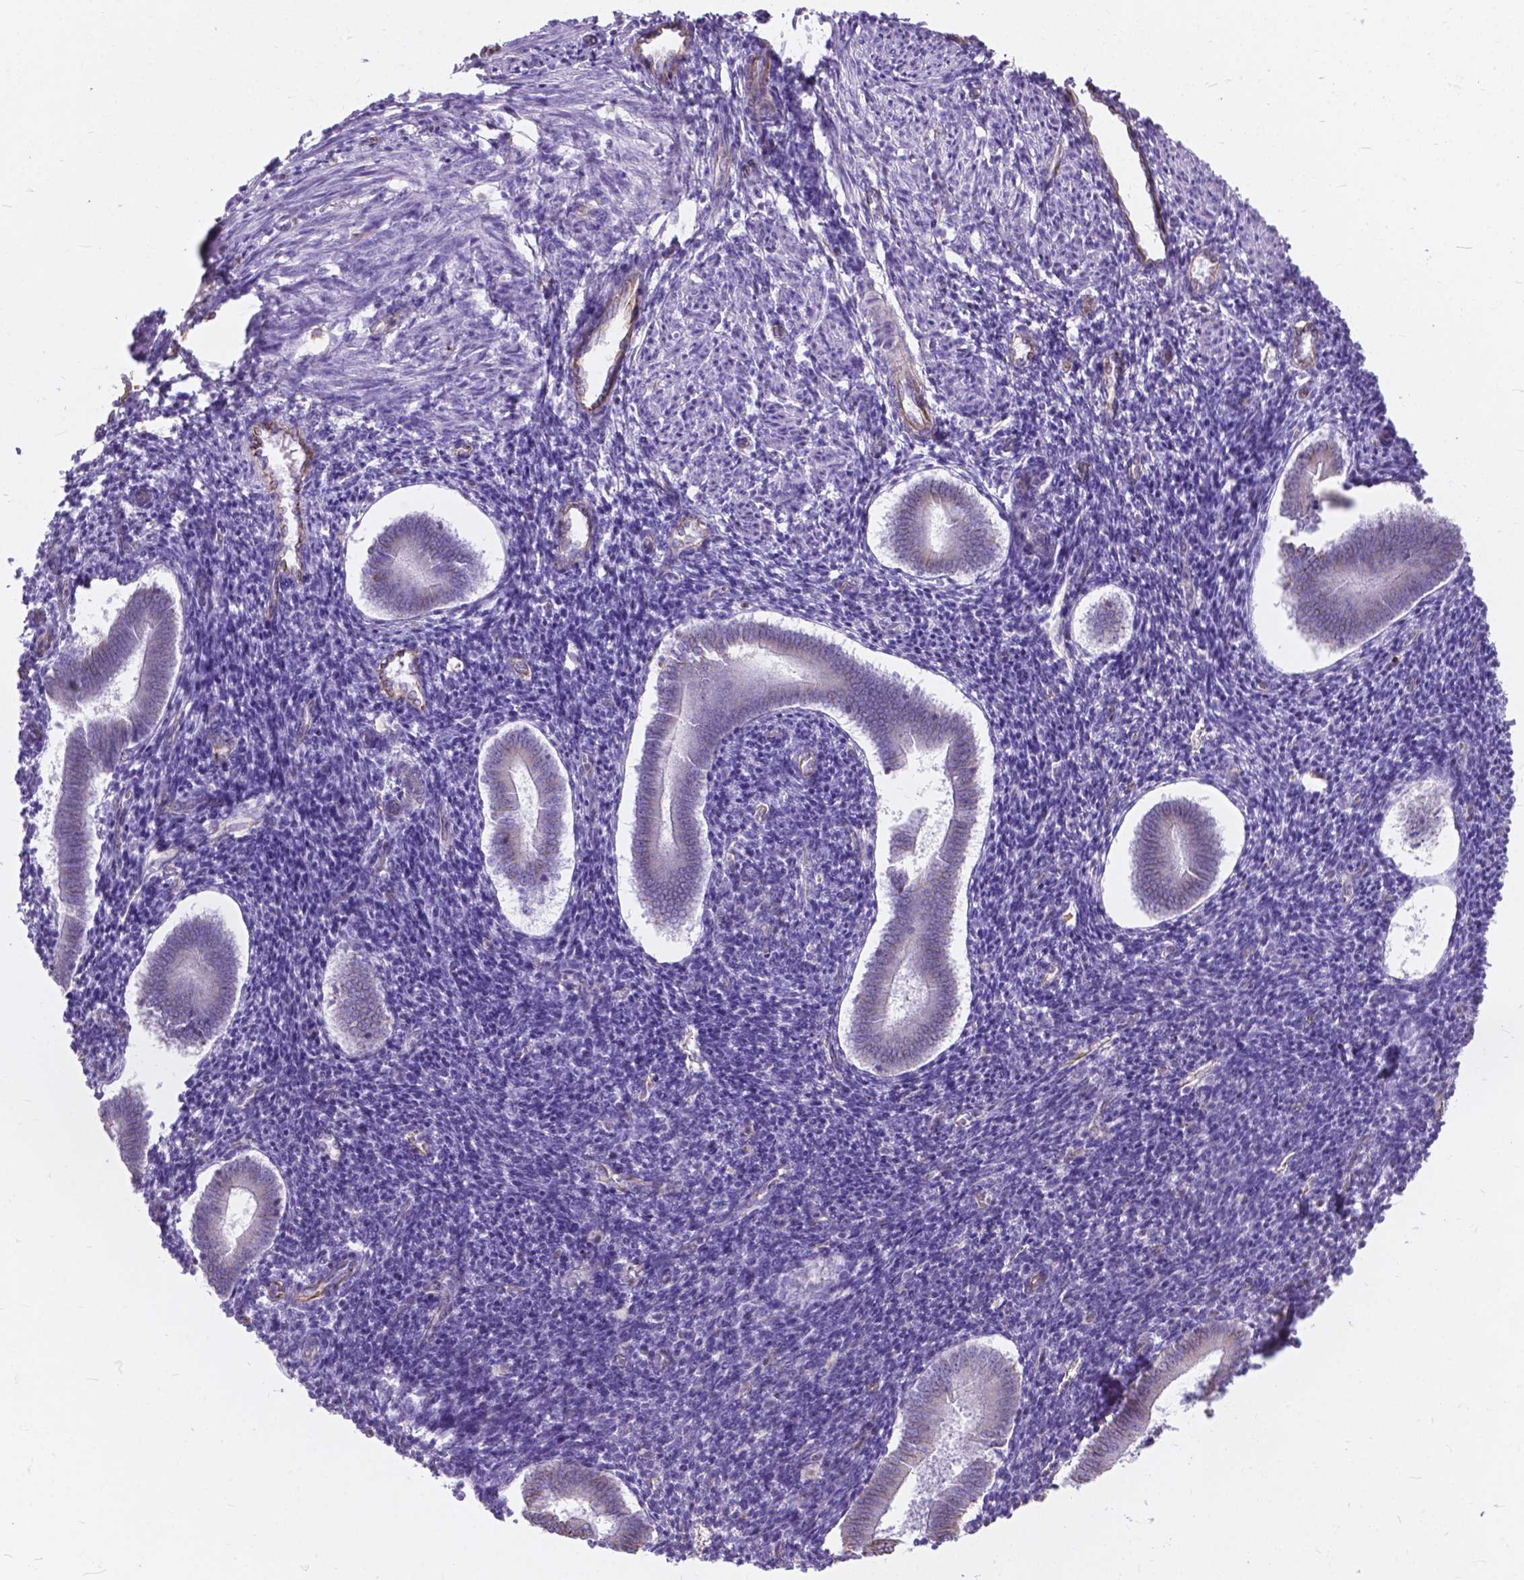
{"staining": {"intensity": "negative", "quantity": "none", "location": "none"}, "tissue": "endometrium", "cell_type": "Cells in endometrial stroma", "image_type": "normal", "snomed": [{"axis": "morphology", "description": "Normal tissue, NOS"}, {"axis": "topography", "description": "Endometrium"}], "caption": "The histopathology image shows no significant staining in cells in endometrial stroma of endometrium.", "gene": "AMOT", "patient": {"sex": "female", "age": 25}}